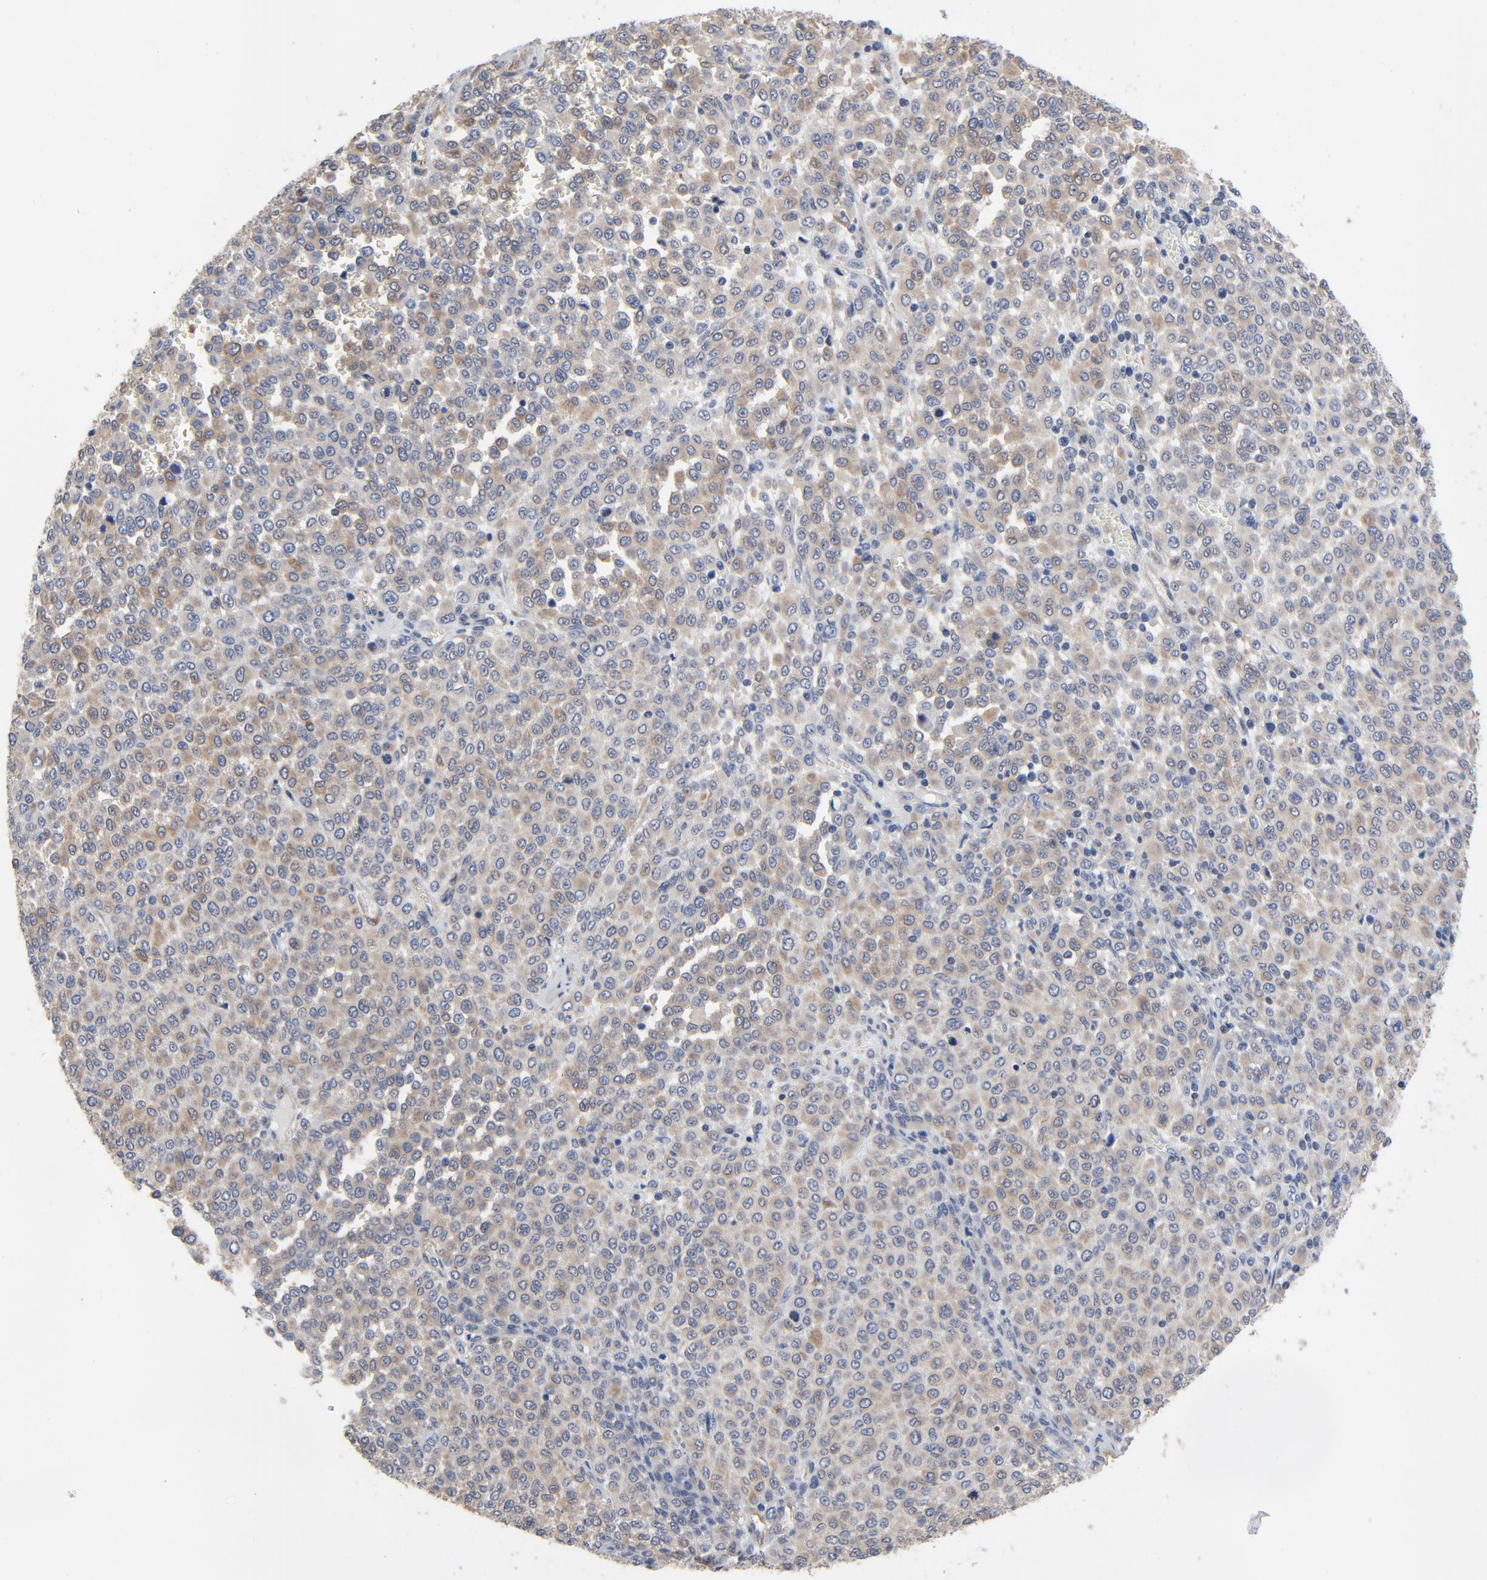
{"staining": {"intensity": "moderate", "quantity": ">75%", "location": "cytoplasmic/membranous"}, "tissue": "melanoma", "cell_type": "Tumor cells", "image_type": "cancer", "snomed": [{"axis": "morphology", "description": "Malignant melanoma, Metastatic site"}, {"axis": "topography", "description": "Pancreas"}], "caption": "Melanoma stained with a protein marker reveals moderate staining in tumor cells.", "gene": "DYNLT3", "patient": {"sex": "female", "age": 30}}